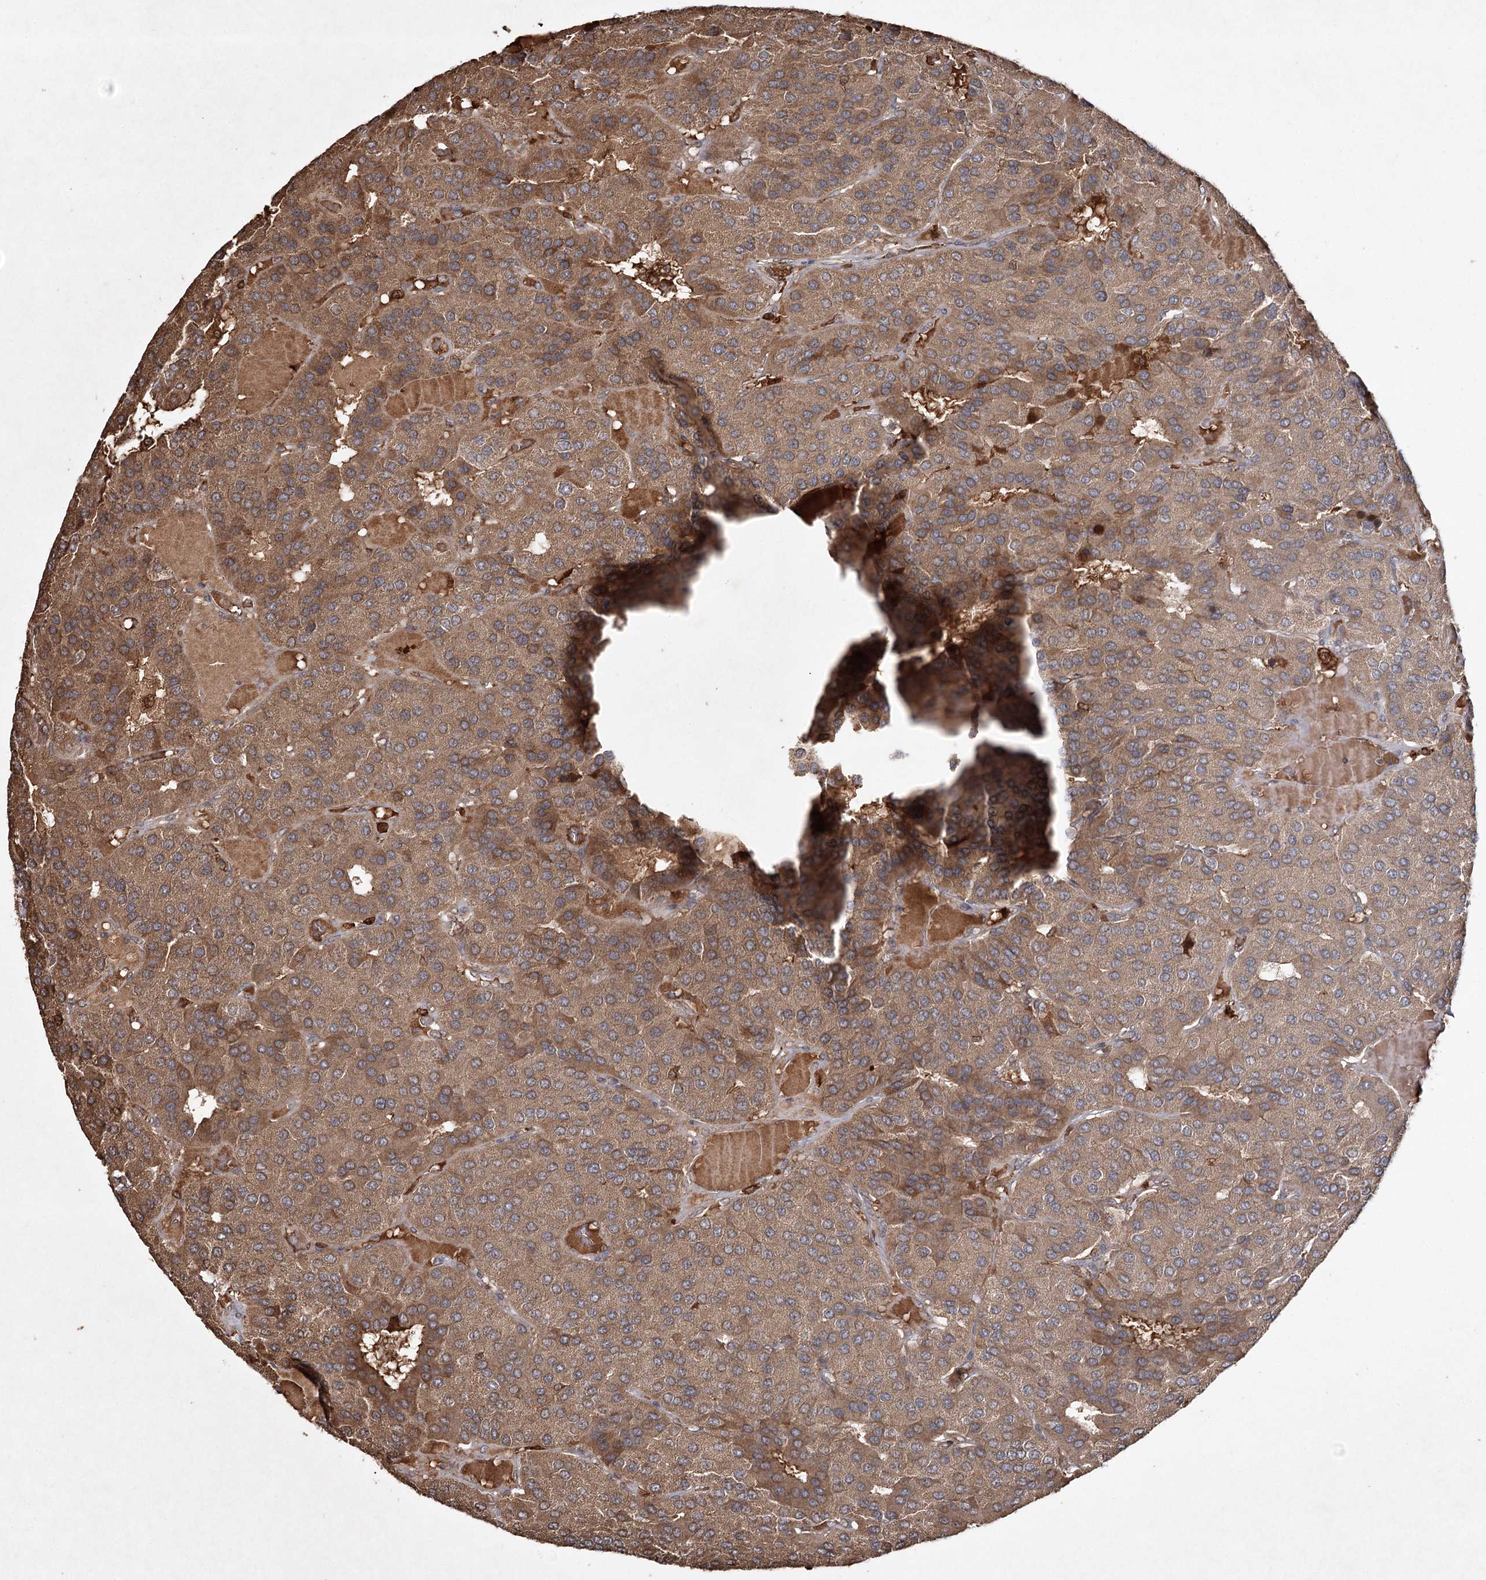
{"staining": {"intensity": "moderate", "quantity": ">75%", "location": "cytoplasmic/membranous"}, "tissue": "parathyroid gland", "cell_type": "Glandular cells", "image_type": "normal", "snomed": [{"axis": "morphology", "description": "Normal tissue, NOS"}, {"axis": "morphology", "description": "Adenoma, NOS"}, {"axis": "topography", "description": "Parathyroid gland"}], "caption": "Unremarkable parathyroid gland shows moderate cytoplasmic/membranous expression in approximately >75% of glandular cells, visualized by immunohistochemistry.", "gene": "CYP2B6", "patient": {"sex": "female", "age": 86}}